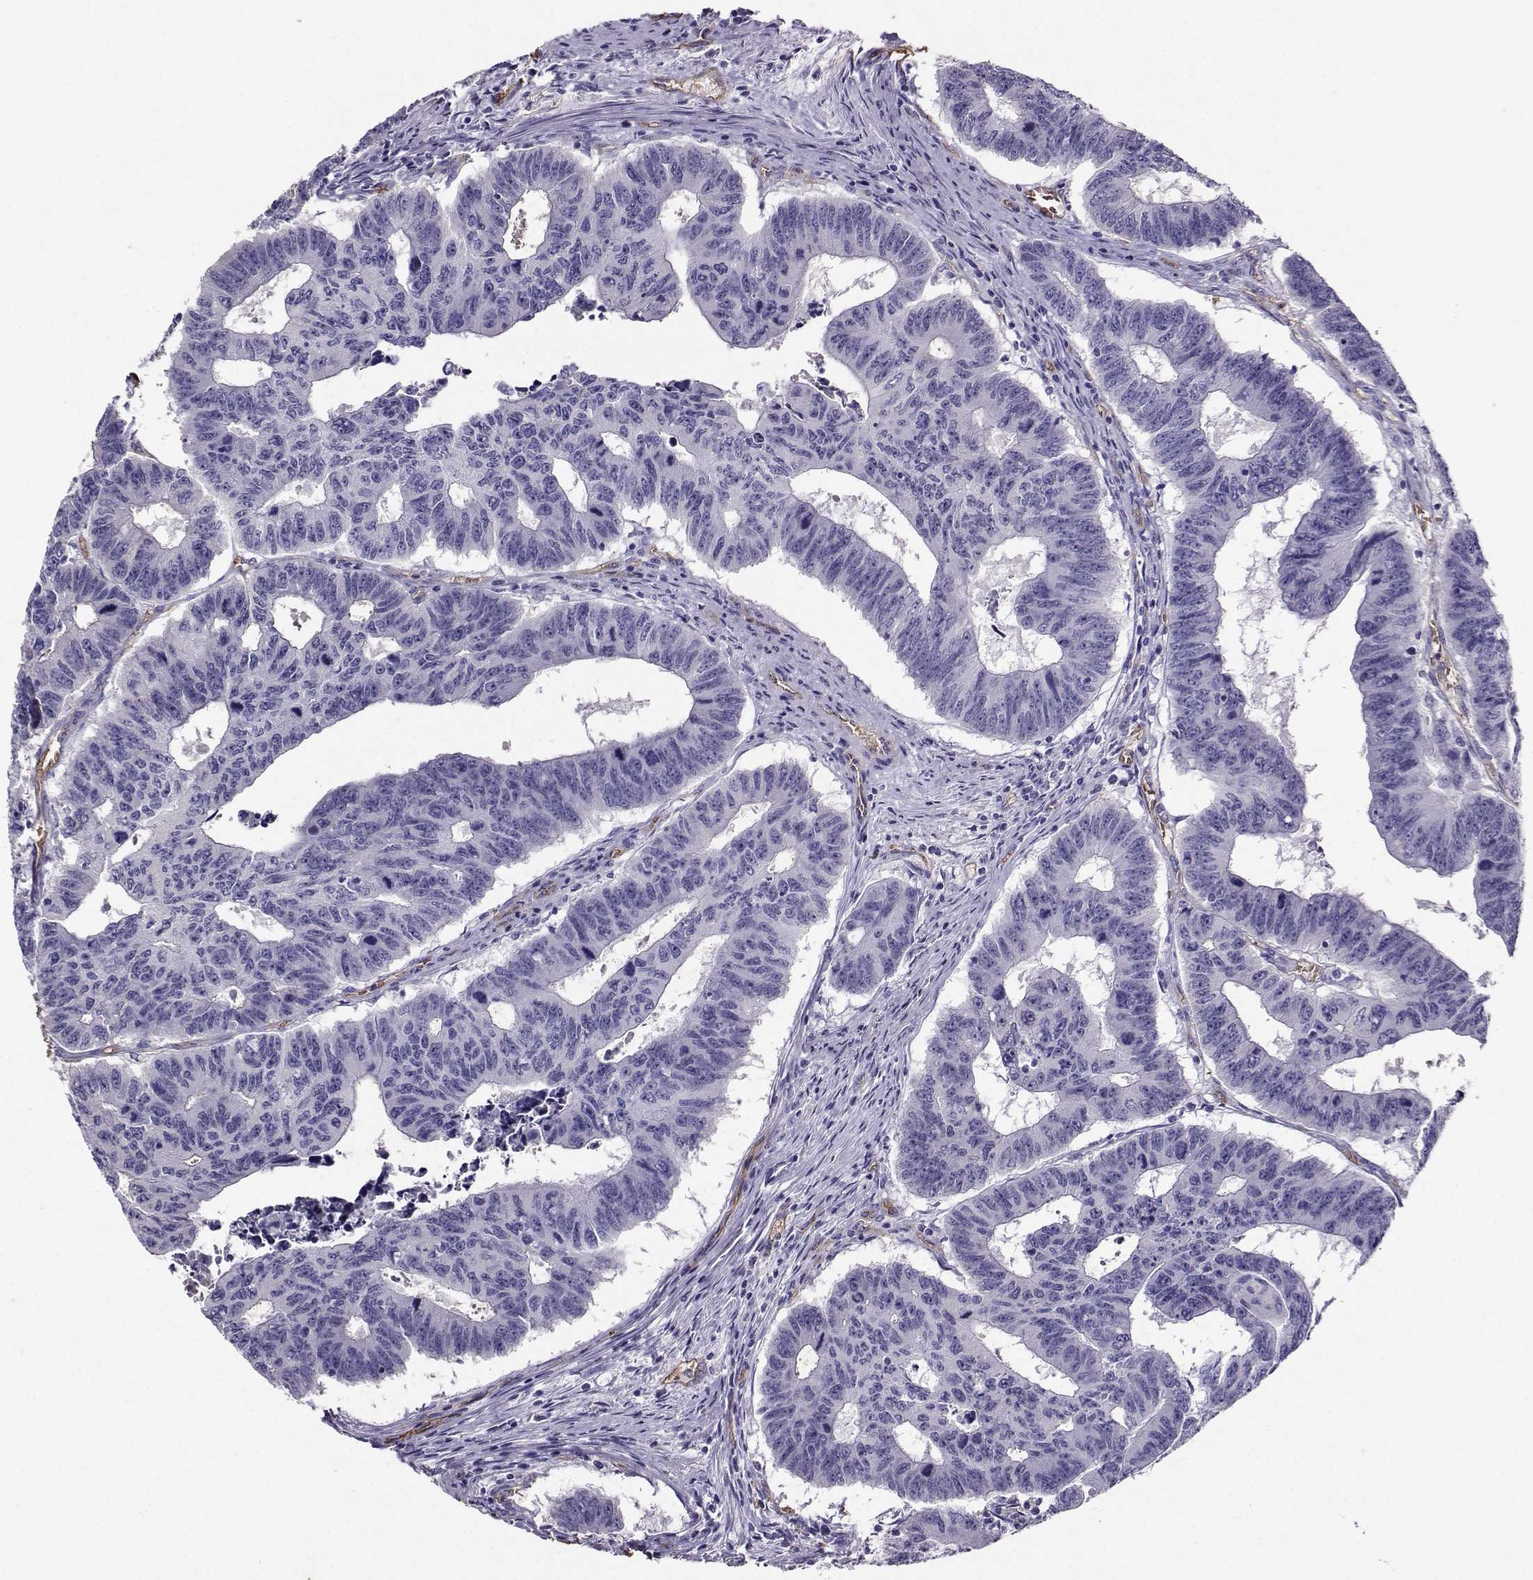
{"staining": {"intensity": "negative", "quantity": "none", "location": "none"}, "tissue": "colorectal cancer", "cell_type": "Tumor cells", "image_type": "cancer", "snomed": [{"axis": "morphology", "description": "Adenocarcinoma, NOS"}, {"axis": "topography", "description": "Appendix"}, {"axis": "topography", "description": "Colon"}, {"axis": "topography", "description": "Cecum"}, {"axis": "topography", "description": "Colon asc"}], "caption": "This is an immunohistochemistry micrograph of human adenocarcinoma (colorectal). There is no positivity in tumor cells.", "gene": "CLUL1", "patient": {"sex": "female", "age": 85}}